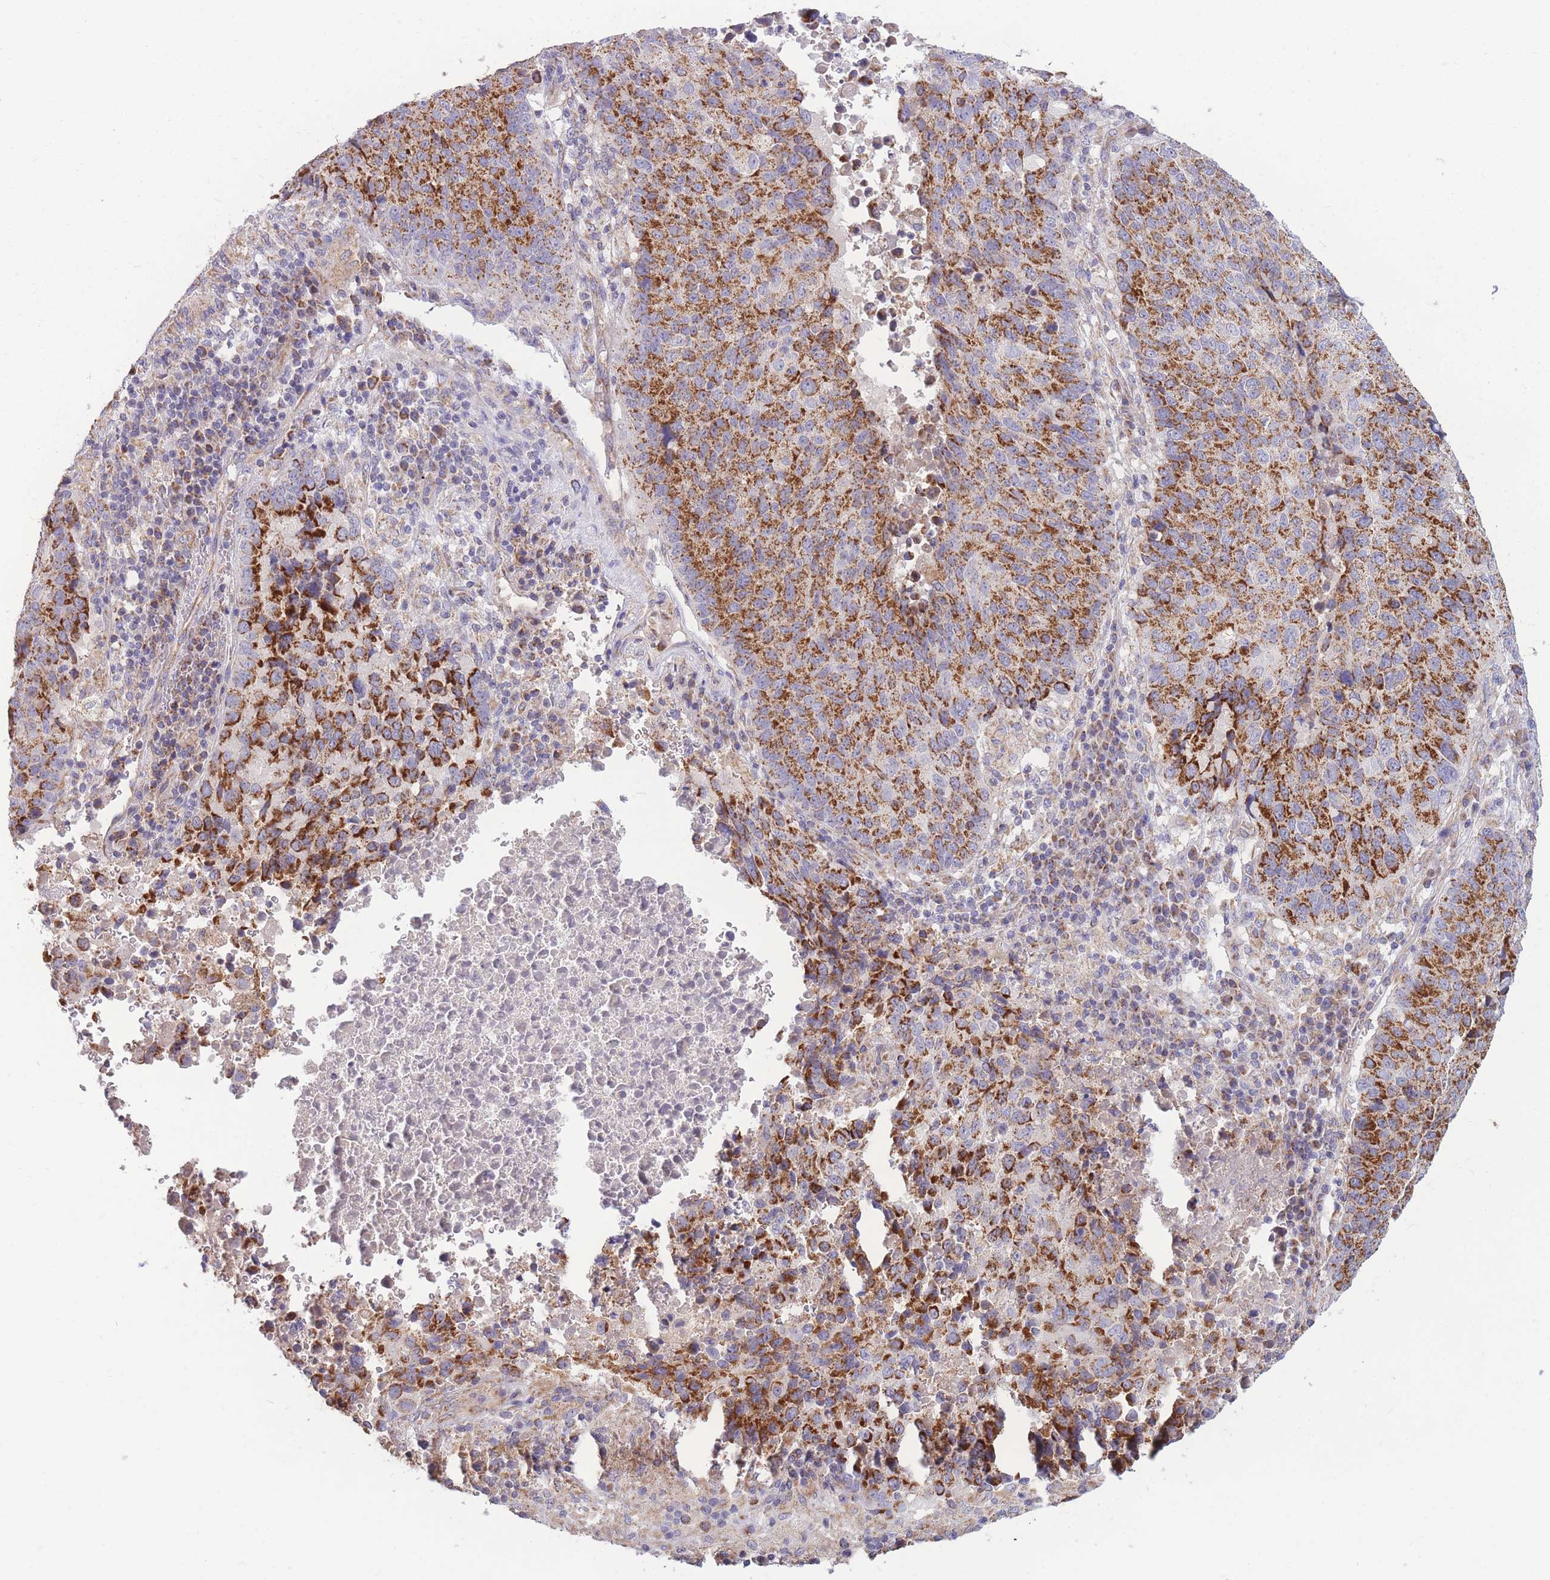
{"staining": {"intensity": "strong", "quantity": ">75%", "location": "cytoplasmic/membranous"}, "tissue": "lung cancer", "cell_type": "Tumor cells", "image_type": "cancer", "snomed": [{"axis": "morphology", "description": "Squamous cell carcinoma, NOS"}, {"axis": "topography", "description": "Lung"}], "caption": "Strong cytoplasmic/membranous staining is present in approximately >75% of tumor cells in squamous cell carcinoma (lung).", "gene": "MRPS9", "patient": {"sex": "male", "age": 73}}